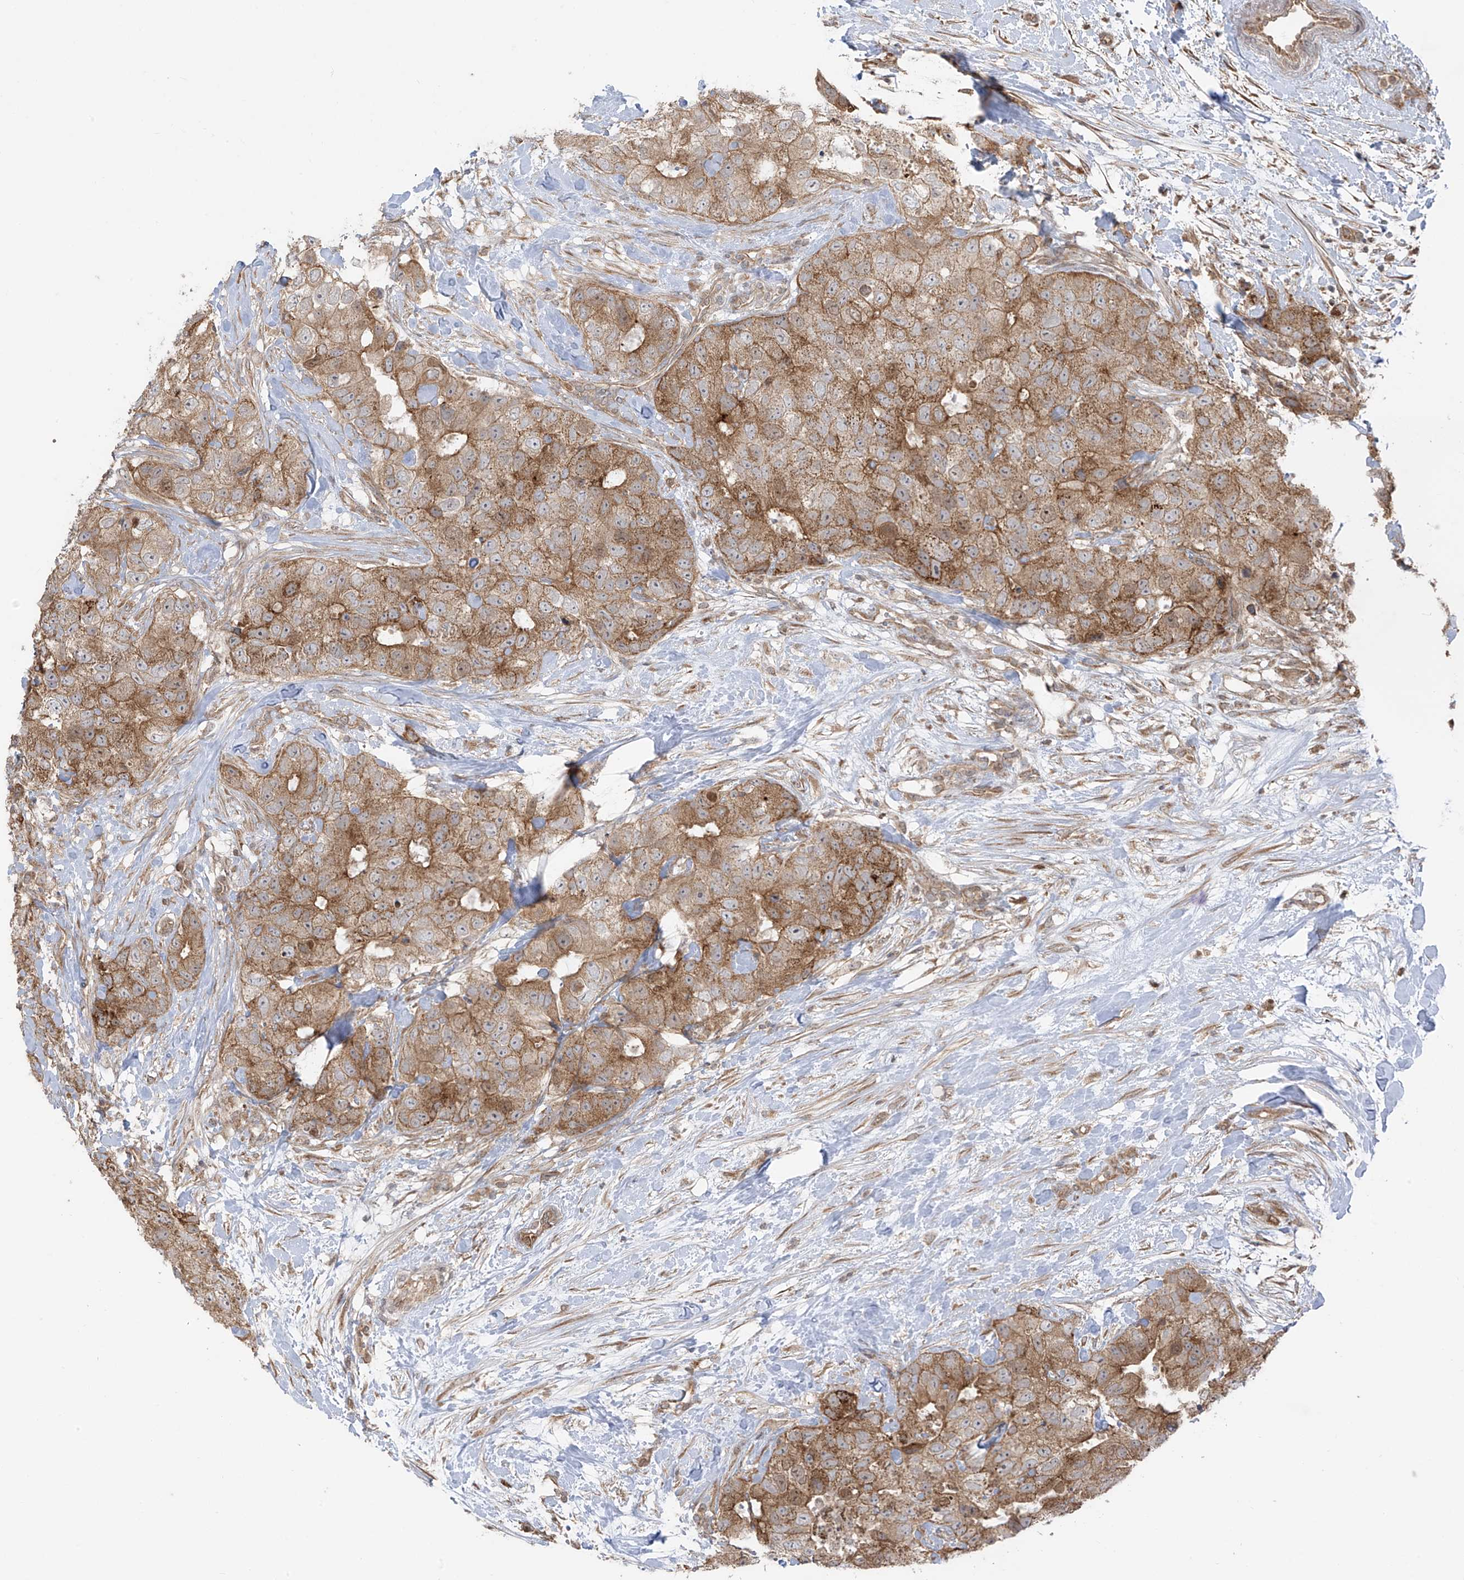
{"staining": {"intensity": "moderate", "quantity": ">75%", "location": "cytoplasmic/membranous"}, "tissue": "breast cancer", "cell_type": "Tumor cells", "image_type": "cancer", "snomed": [{"axis": "morphology", "description": "Duct carcinoma"}, {"axis": "topography", "description": "Breast"}], "caption": "Breast cancer (invasive ductal carcinoma) stained with a brown dye shows moderate cytoplasmic/membranous positive staining in about >75% of tumor cells.", "gene": "PDE11A", "patient": {"sex": "female", "age": 62}}